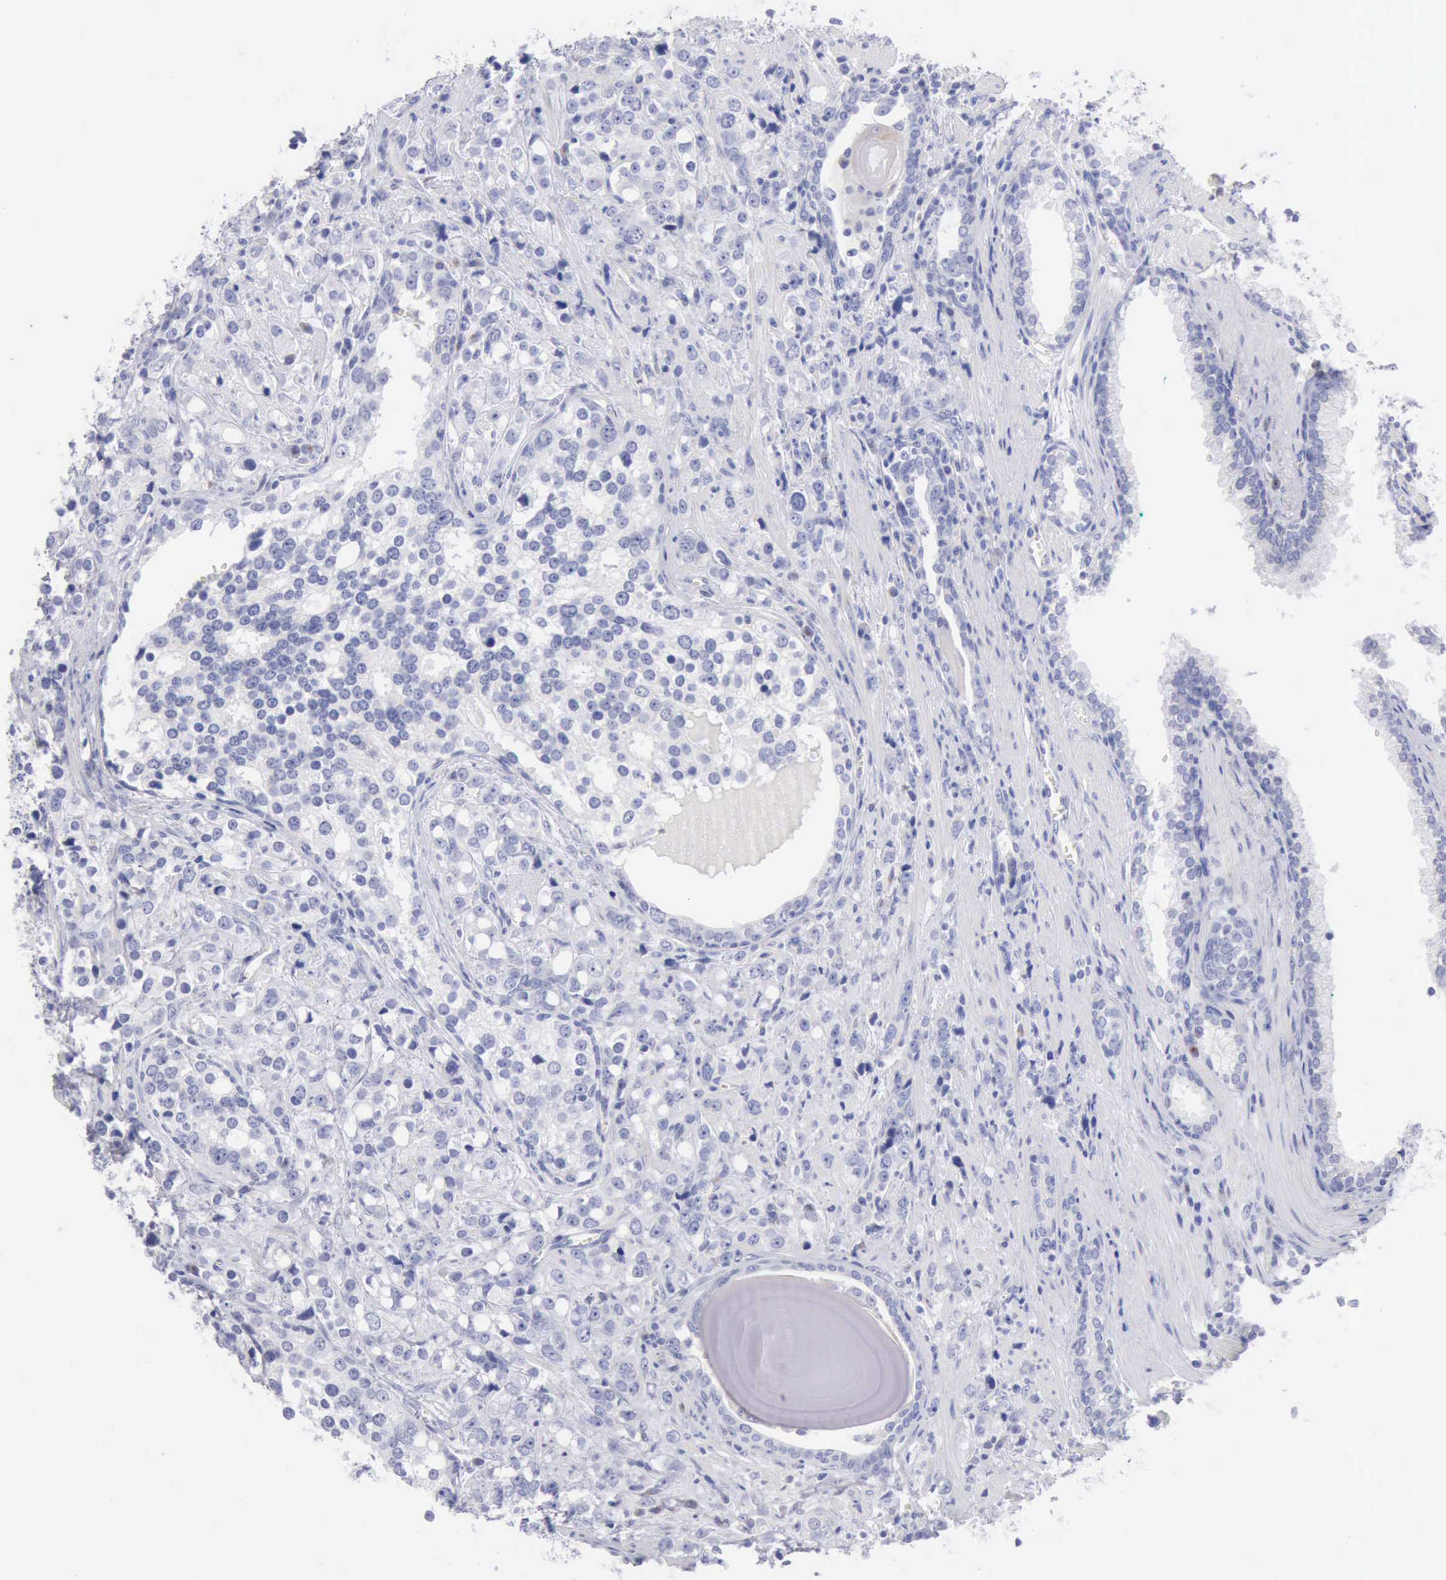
{"staining": {"intensity": "negative", "quantity": "none", "location": "none"}, "tissue": "prostate cancer", "cell_type": "Tumor cells", "image_type": "cancer", "snomed": [{"axis": "morphology", "description": "Adenocarcinoma, High grade"}, {"axis": "topography", "description": "Prostate"}], "caption": "Photomicrograph shows no significant protein expression in tumor cells of prostate cancer (adenocarcinoma (high-grade)).", "gene": "ANGEL1", "patient": {"sex": "male", "age": 71}}